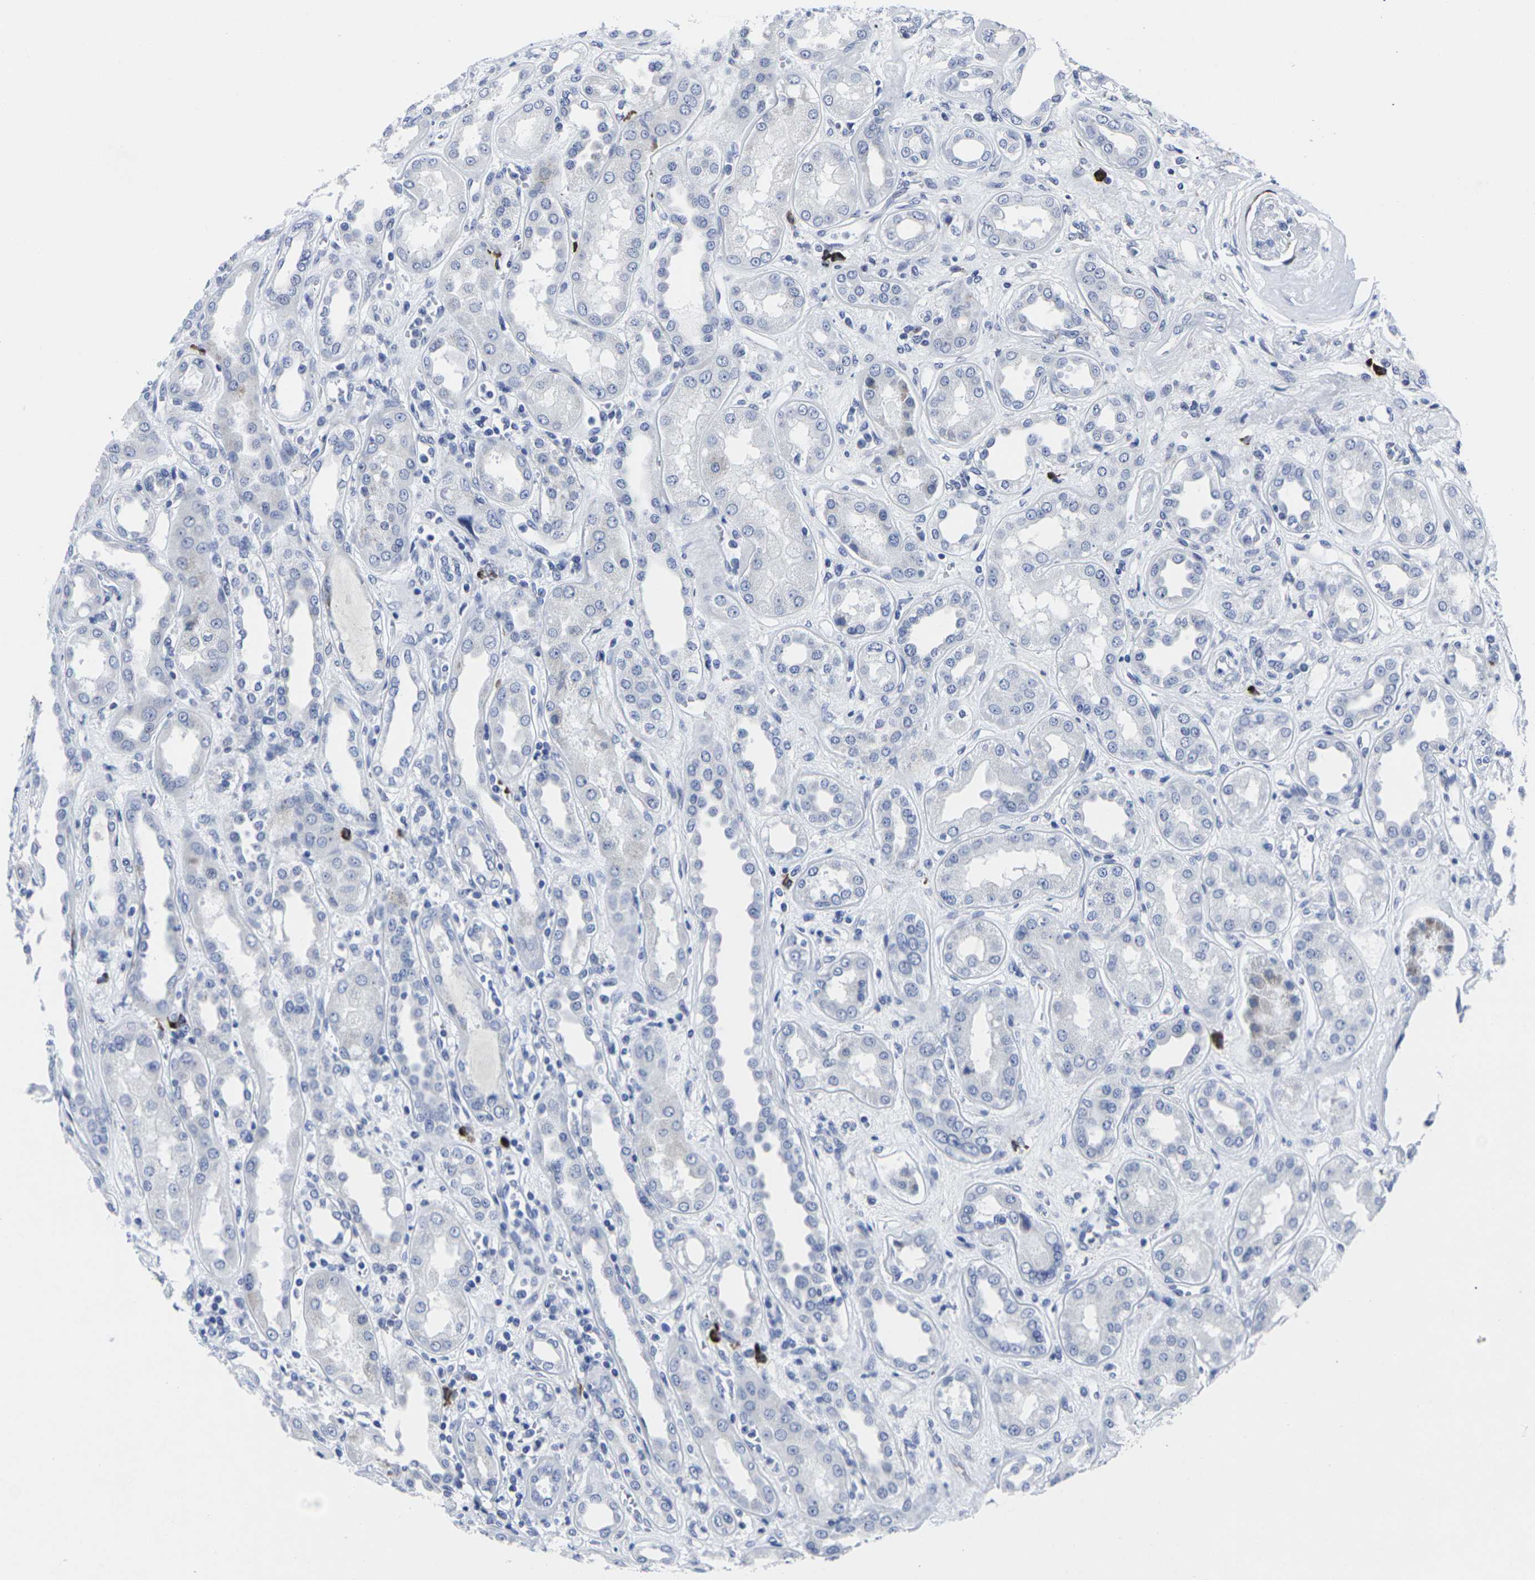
{"staining": {"intensity": "negative", "quantity": "none", "location": "none"}, "tissue": "kidney", "cell_type": "Cells in glomeruli", "image_type": "normal", "snomed": [{"axis": "morphology", "description": "Normal tissue, NOS"}, {"axis": "topography", "description": "Kidney"}], "caption": "Immunohistochemistry (IHC) photomicrograph of benign kidney stained for a protein (brown), which exhibits no staining in cells in glomeruli. (Brightfield microscopy of DAB IHC at high magnification).", "gene": "RPN1", "patient": {"sex": "male", "age": 59}}